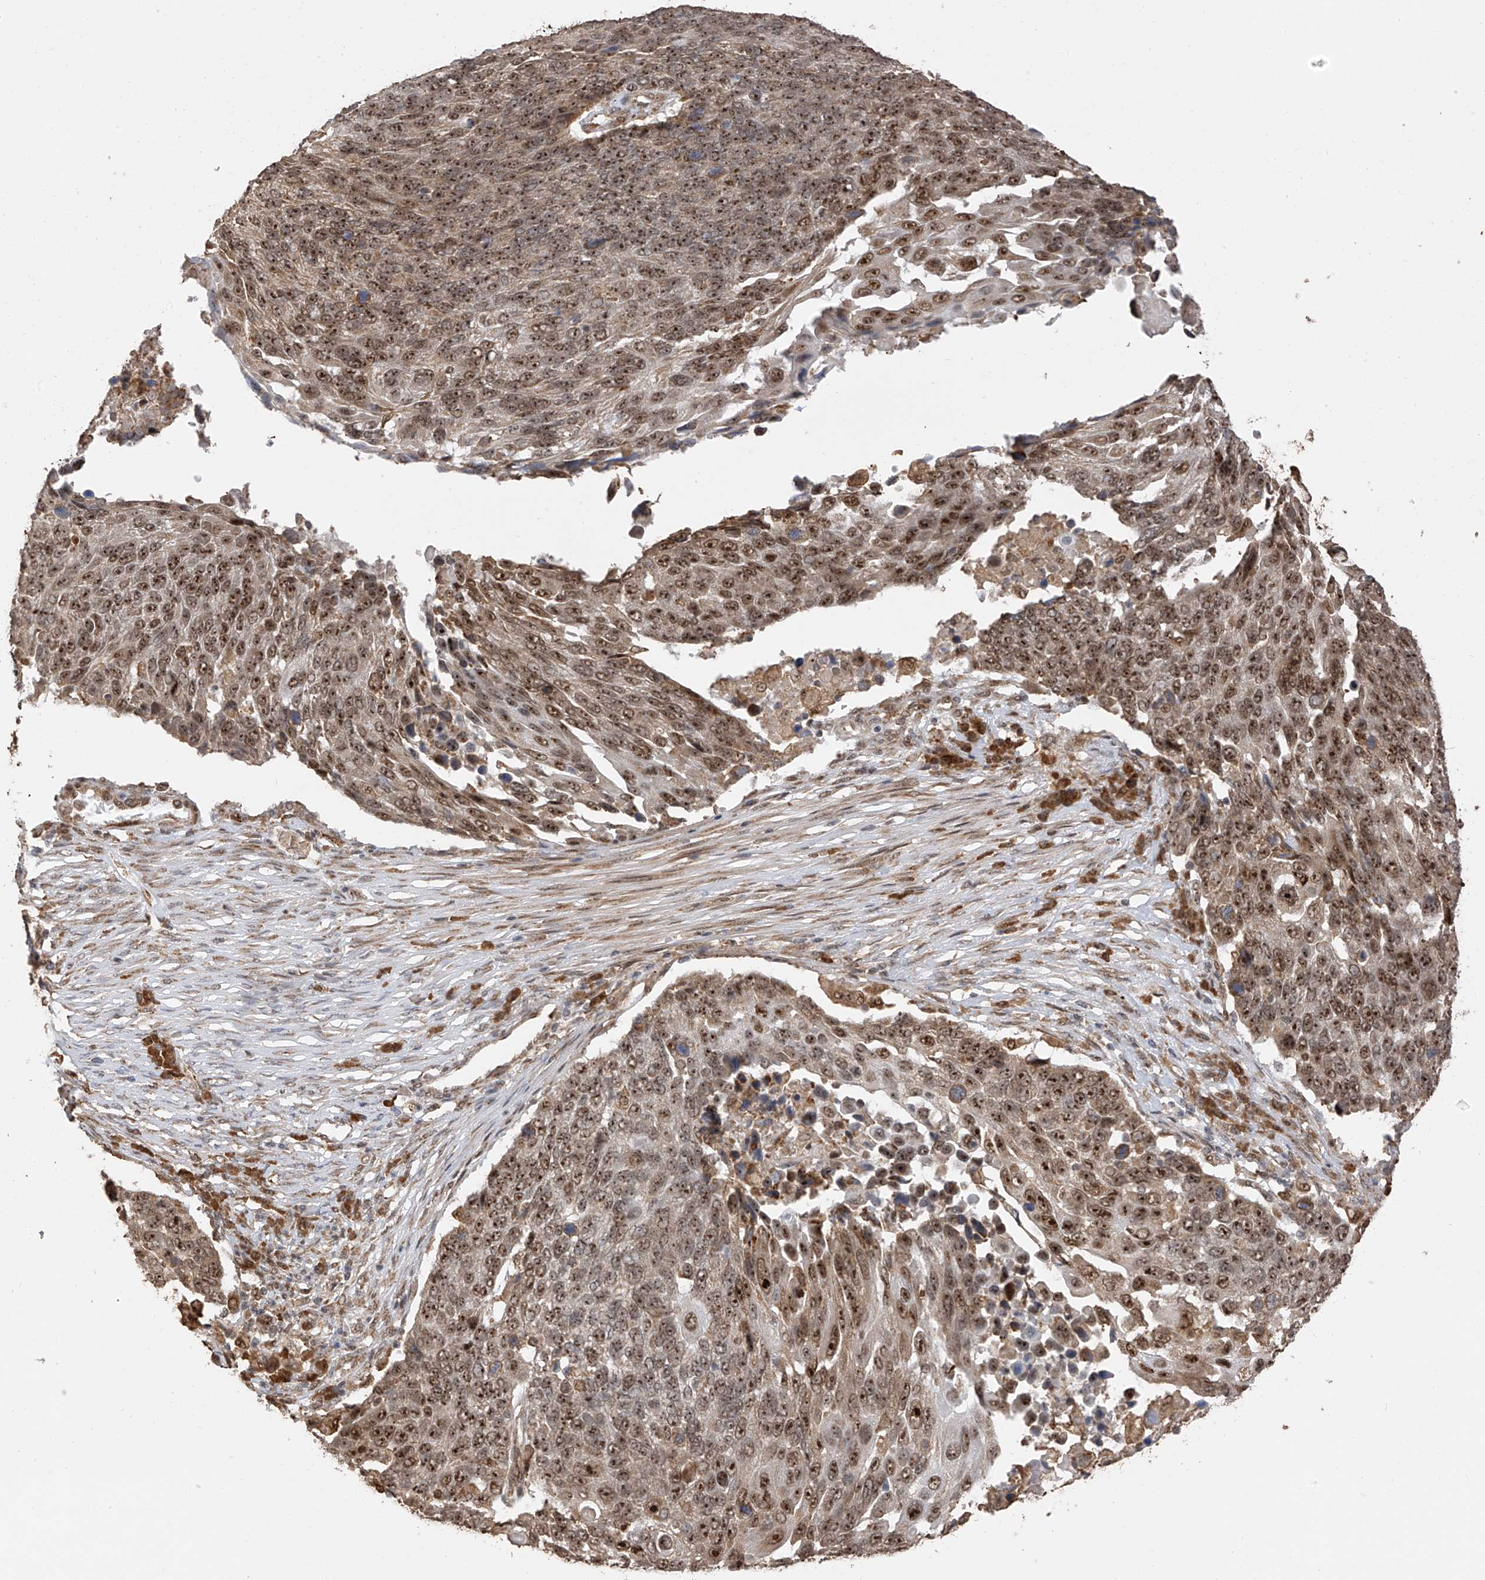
{"staining": {"intensity": "strong", "quantity": ">75%", "location": "cytoplasmic/membranous,nuclear"}, "tissue": "lung cancer", "cell_type": "Tumor cells", "image_type": "cancer", "snomed": [{"axis": "morphology", "description": "Squamous cell carcinoma, NOS"}, {"axis": "topography", "description": "Lung"}], "caption": "DAB immunohistochemical staining of human squamous cell carcinoma (lung) exhibits strong cytoplasmic/membranous and nuclear protein staining in approximately >75% of tumor cells. (DAB (3,3'-diaminobenzidine) IHC, brown staining for protein, blue staining for nuclei).", "gene": "ERLEC1", "patient": {"sex": "male", "age": 66}}